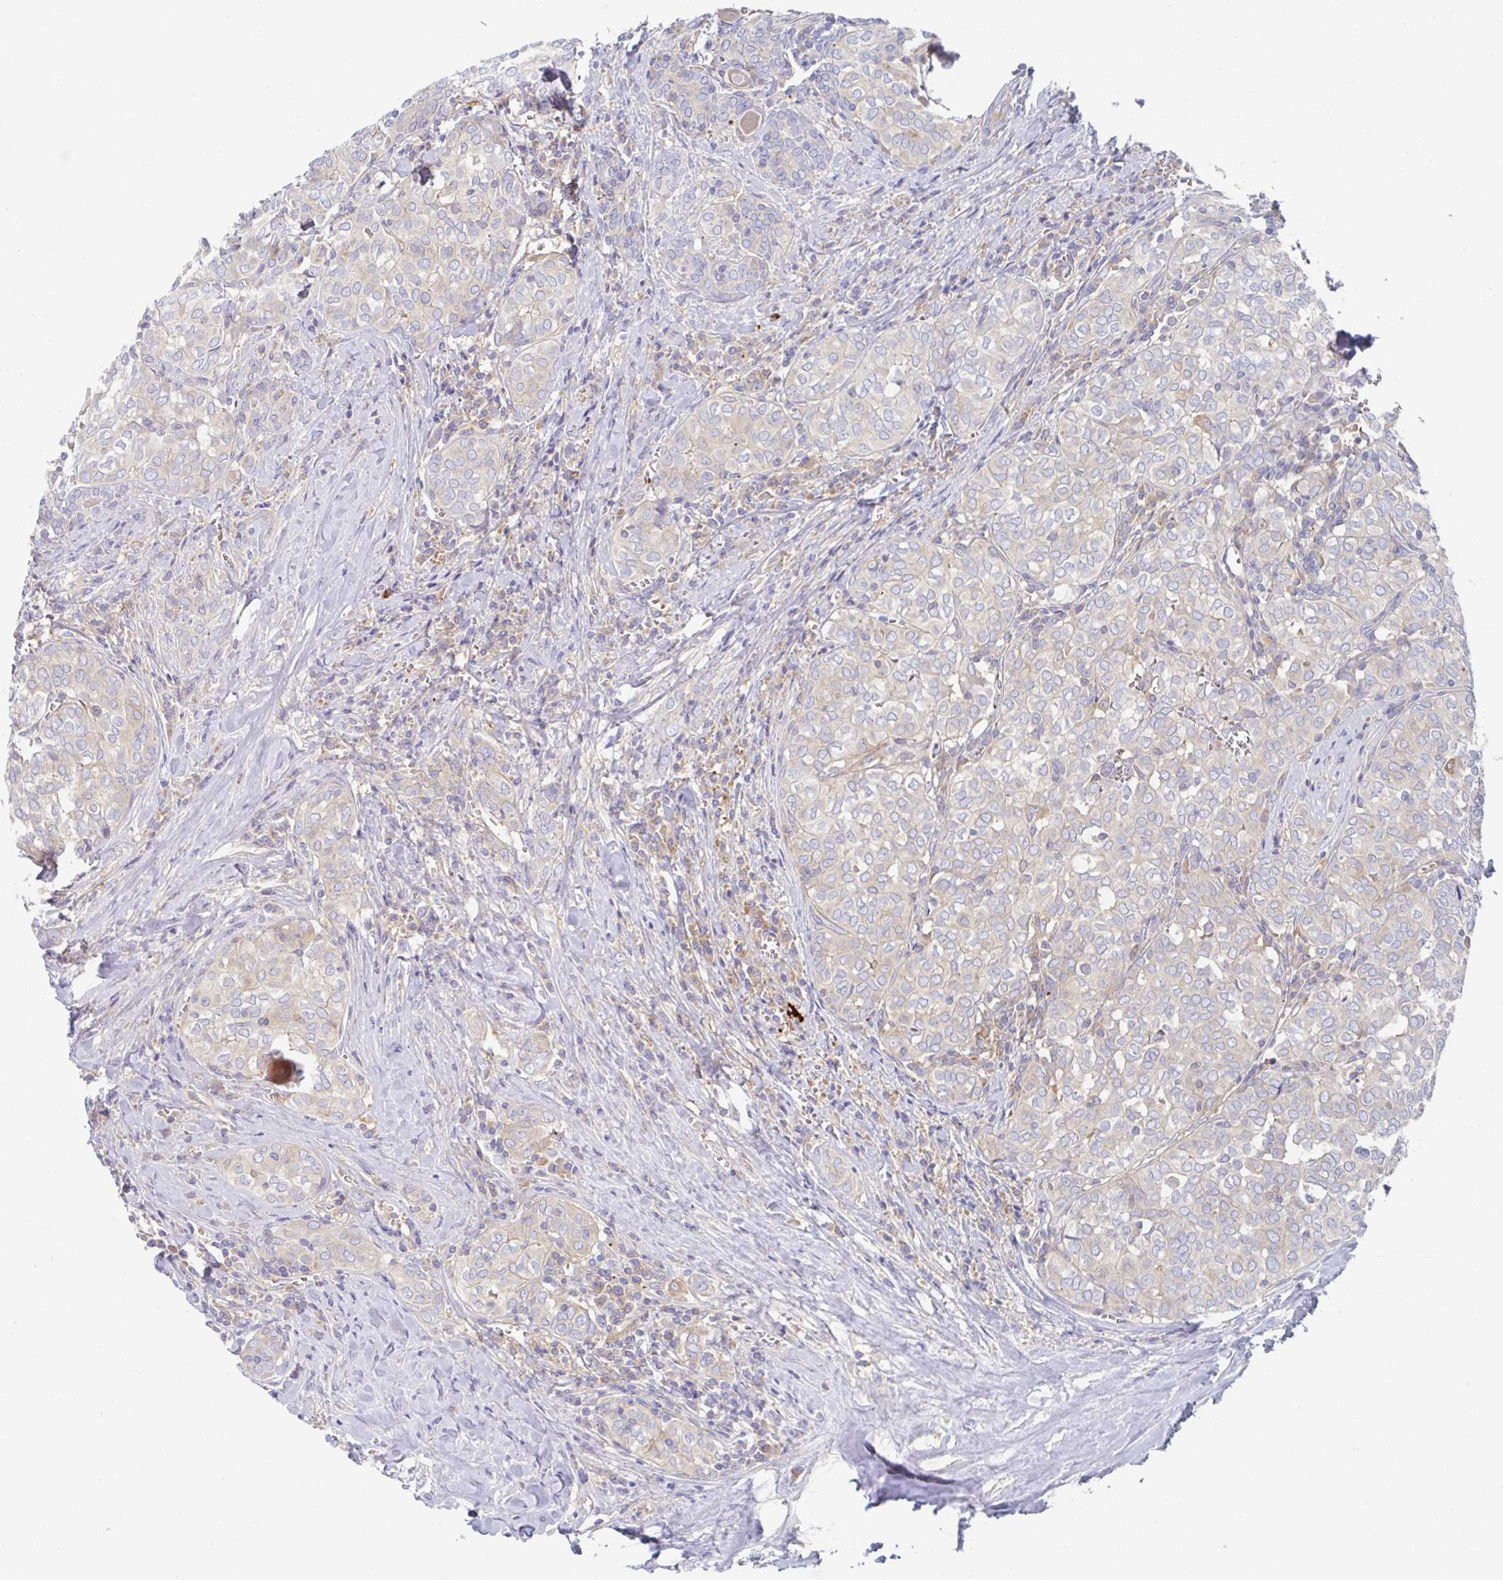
{"staining": {"intensity": "weak", "quantity": "<25%", "location": "cytoplasmic/membranous"}, "tissue": "thyroid cancer", "cell_type": "Tumor cells", "image_type": "cancer", "snomed": [{"axis": "morphology", "description": "Papillary adenocarcinoma, NOS"}, {"axis": "topography", "description": "Thyroid gland"}], "caption": "Tumor cells are negative for brown protein staining in thyroid cancer.", "gene": "AMPD2", "patient": {"sex": "female", "age": 30}}